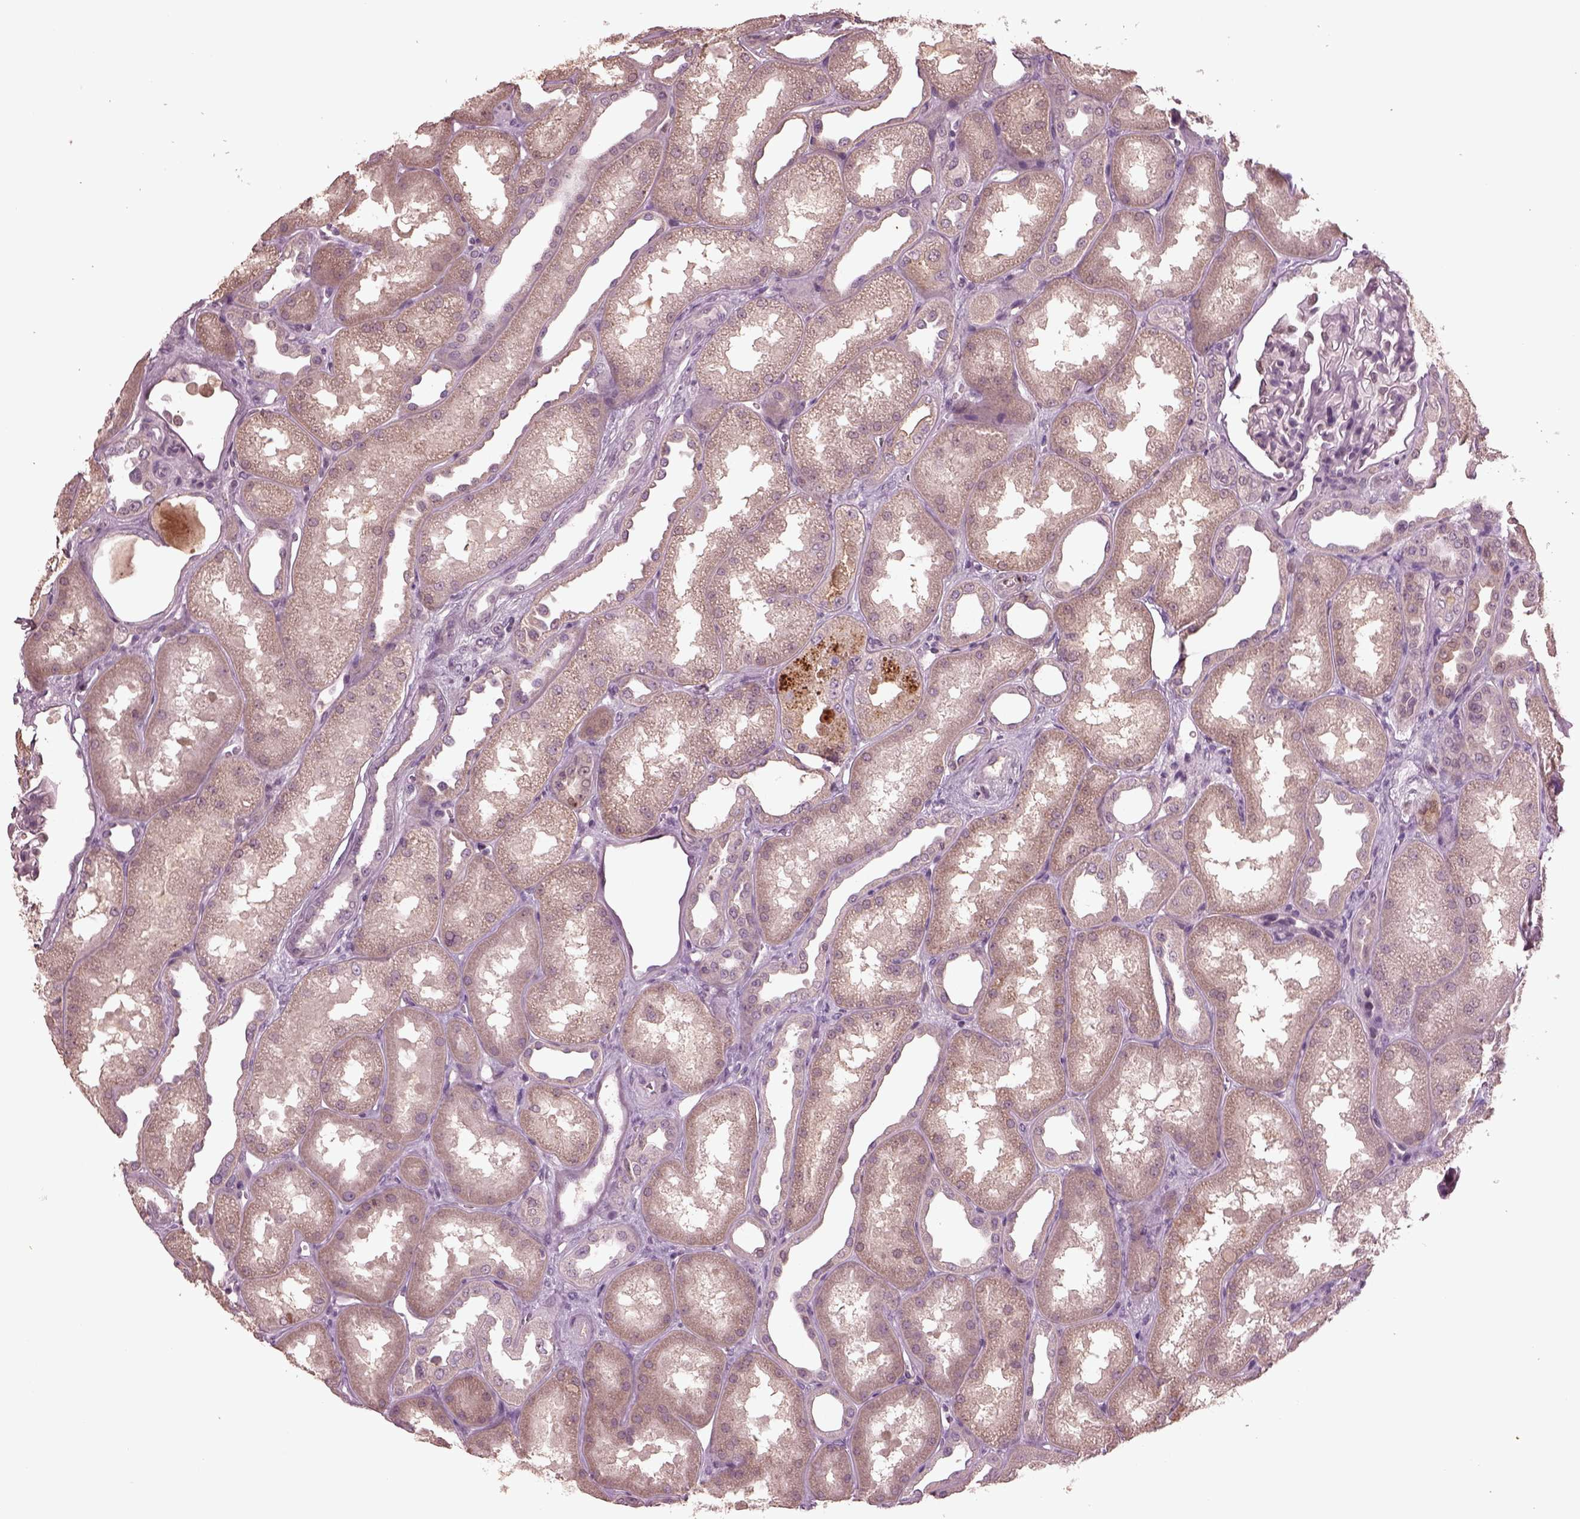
{"staining": {"intensity": "negative", "quantity": "none", "location": "none"}, "tissue": "kidney", "cell_type": "Cells in glomeruli", "image_type": "normal", "snomed": [{"axis": "morphology", "description": "Normal tissue, NOS"}, {"axis": "topography", "description": "Kidney"}], "caption": "Immunohistochemical staining of benign kidney demonstrates no significant positivity in cells in glomeruli.", "gene": "PTX4", "patient": {"sex": "male", "age": 61}}